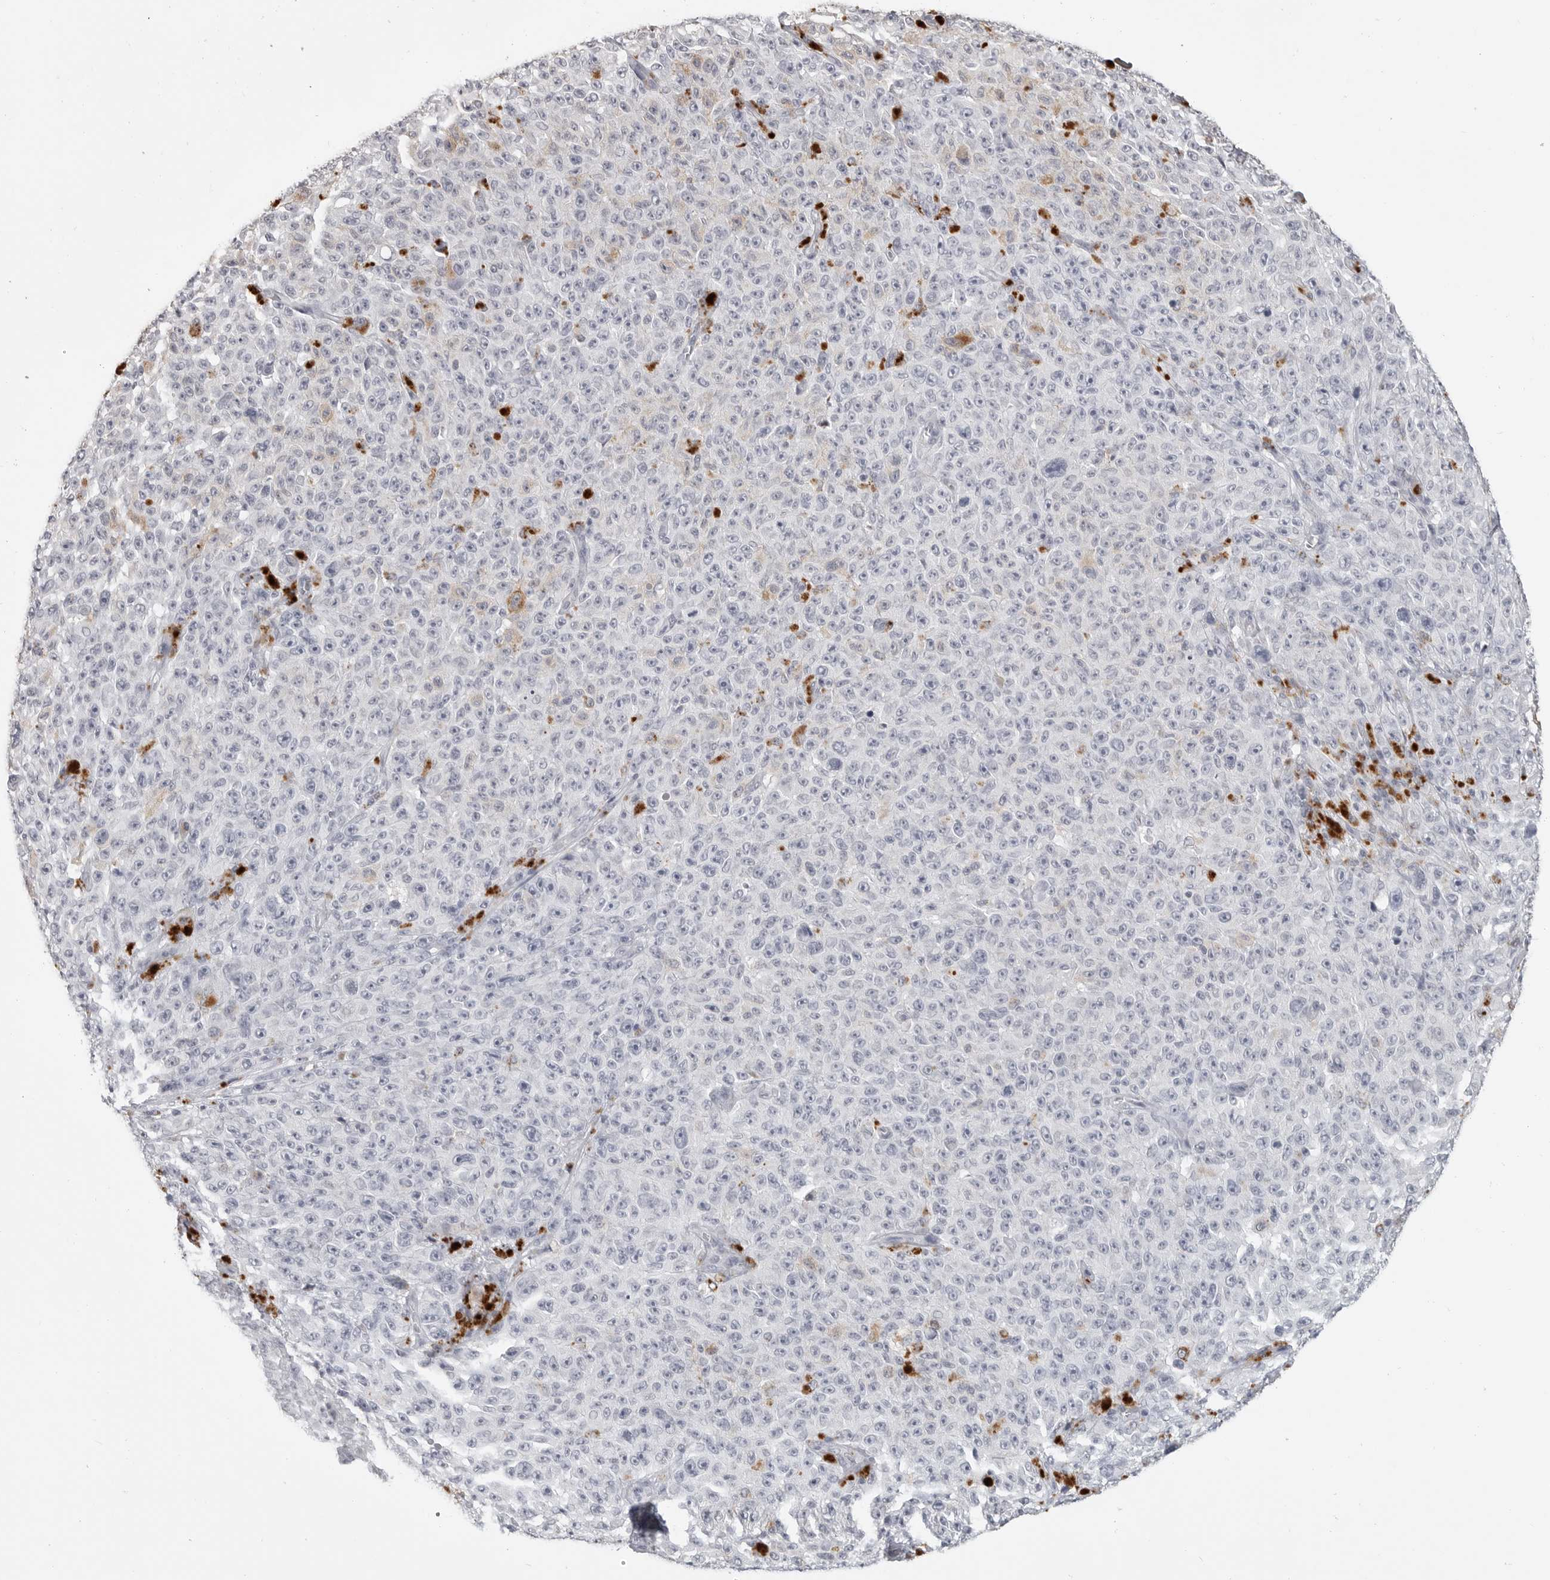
{"staining": {"intensity": "negative", "quantity": "none", "location": "none"}, "tissue": "melanoma", "cell_type": "Tumor cells", "image_type": "cancer", "snomed": [{"axis": "morphology", "description": "Malignant melanoma, NOS"}, {"axis": "topography", "description": "Skin"}], "caption": "Immunohistochemistry of human melanoma shows no positivity in tumor cells.", "gene": "PRSS1", "patient": {"sex": "female", "age": 82}}